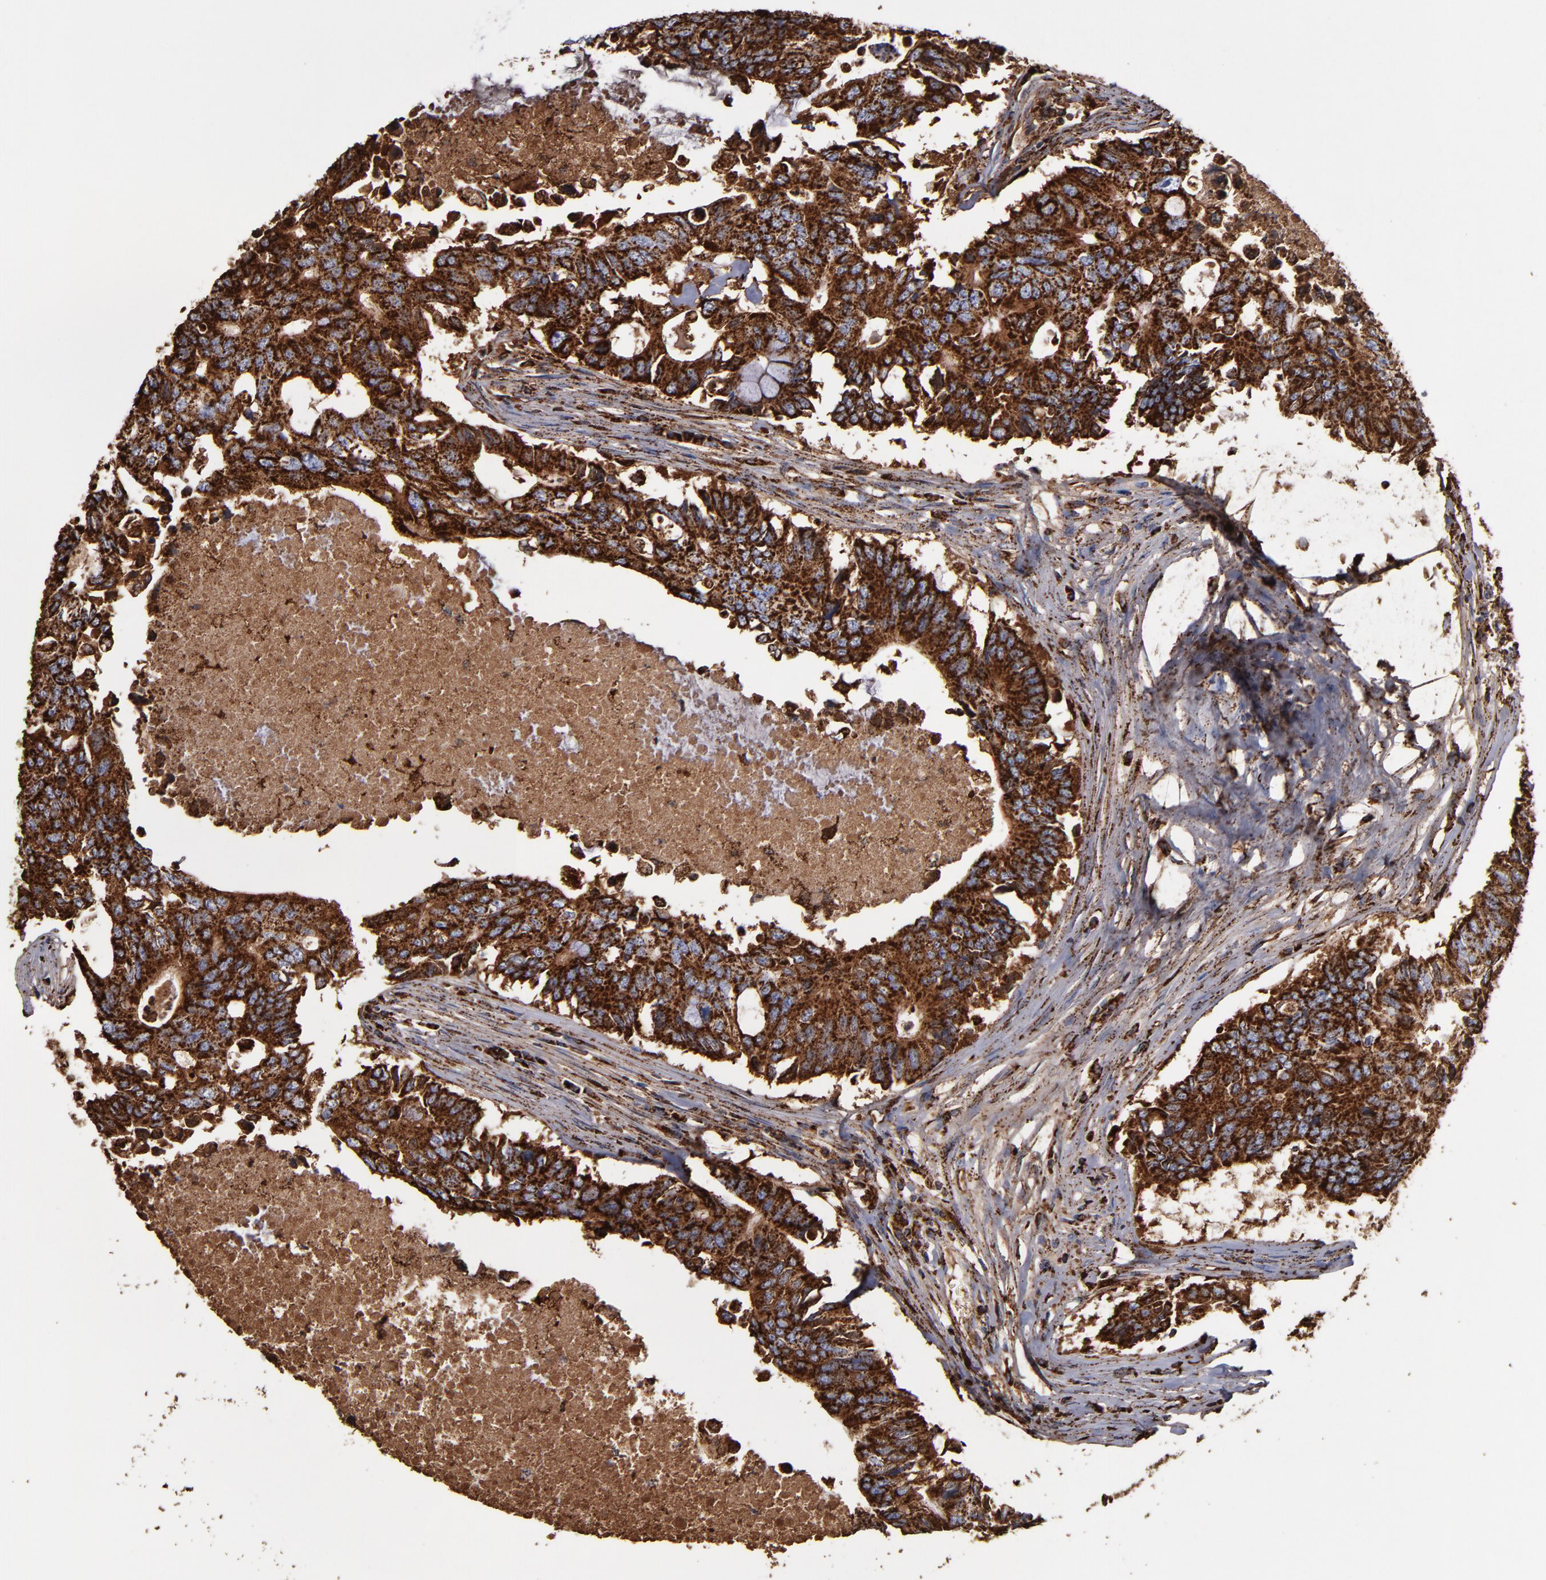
{"staining": {"intensity": "strong", "quantity": ">75%", "location": "cytoplasmic/membranous"}, "tissue": "colorectal cancer", "cell_type": "Tumor cells", "image_type": "cancer", "snomed": [{"axis": "morphology", "description": "Adenocarcinoma, NOS"}, {"axis": "topography", "description": "Colon"}], "caption": "High-magnification brightfield microscopy of adenocarcinoma (colorectal) stained with DAB (brown) and counterstained with hematoxylin (blue). tumor cells exhibit strong cytoplasmic/membranous expression is present in approximately>75% of cells.", "gene": "SOD2", "patient": {"sex": "male", "age": 71}}